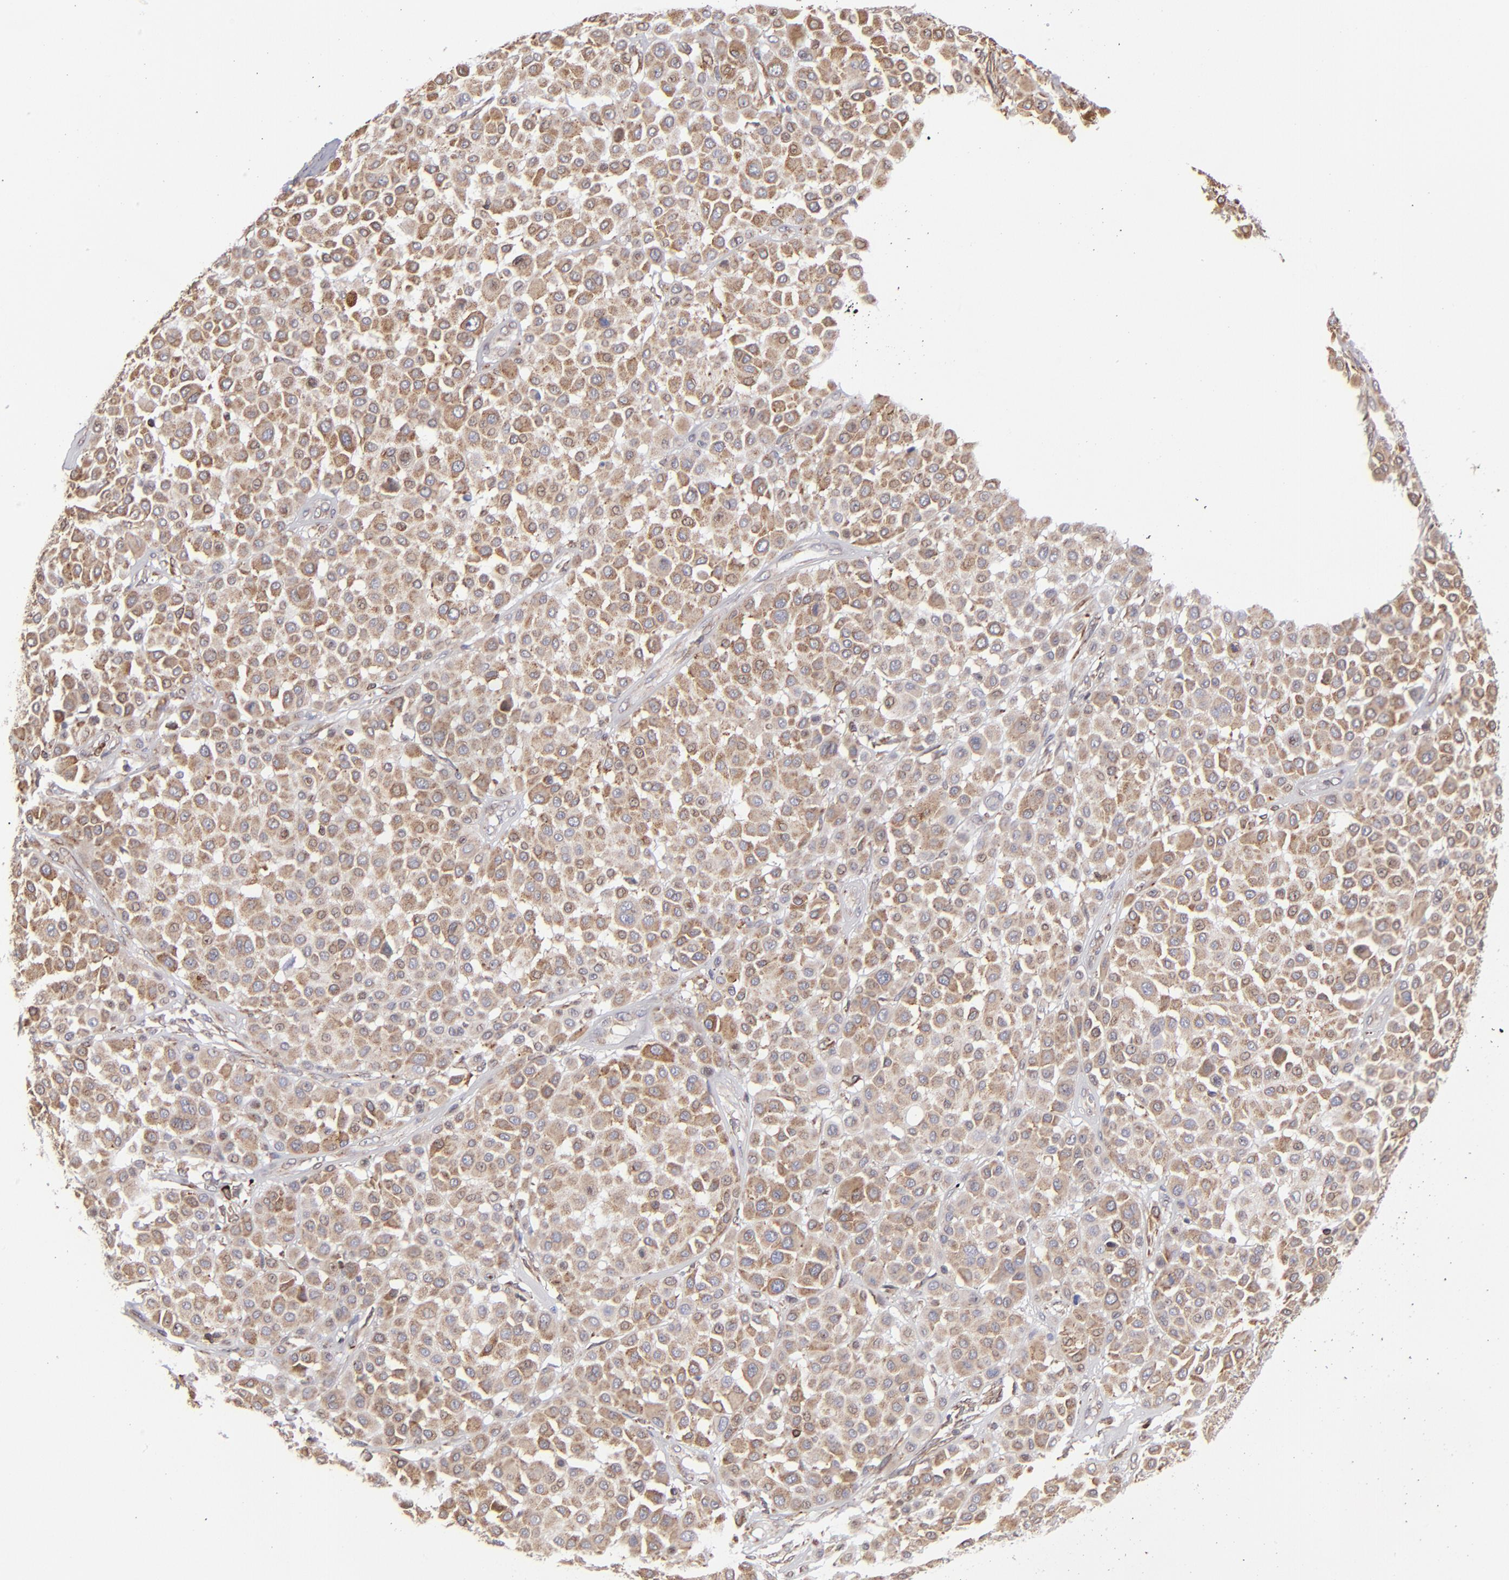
{"staining": {"intensity": "moderate", "quantity": ">75%", "location": "cytoplasmic/membranous"}, "tissue": "melanoma", "cell_type": "Tumor cells", "image_type": "cancer", "snomed": [{"axis": "morphology", "description": "Malignant melanoma, Metastatic site"}, {"axis": "topography", "description": "Soft tissue"}], "caption": "DAB immunohistochemical staining of human melanoma displays moderate cytoplasmic/membranous protein positivity in about >75% of tumor cells.", "gene": "TMX1", "patient": {"sex": "male", "age": 41}}